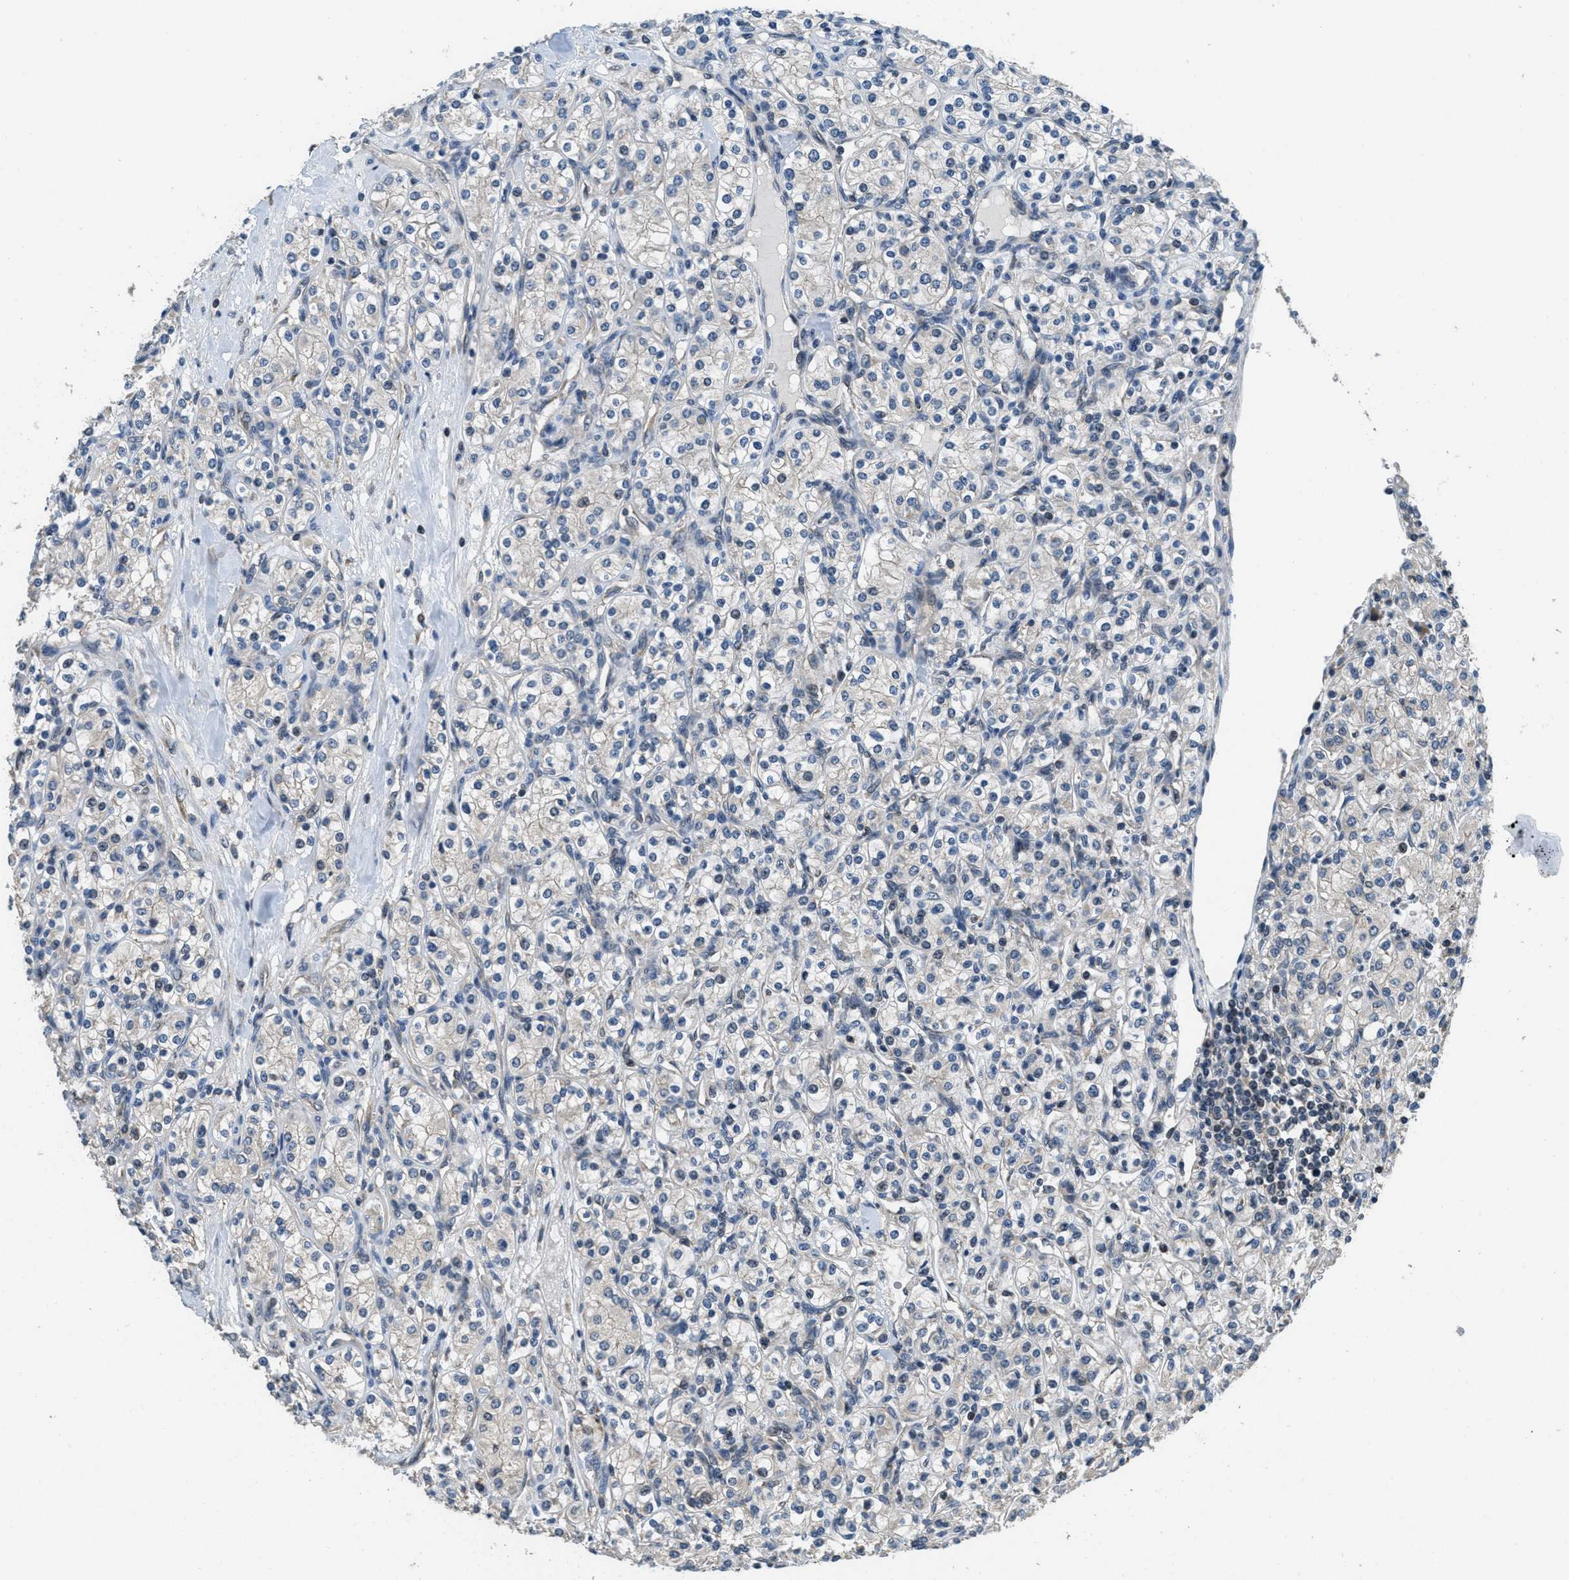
{"staining": {"intensity": "weak", "quantity": "<25%", "location": "nuclear"}, "tissue": "renal cancer", "cell_type": "Tumor cells", "image_type": "cancer", "snomed": [{"axis": "morphology", "description": "Adenocarcinoma, NOS"}, {"axis": "topography", "description": "Kidney"}], "caption": "Tumor cells are negative for brown protein staining in renal cancer (adenocarcinoma).", "gene": "NAT1", "patient": {"sex": "male", "age": 77}}